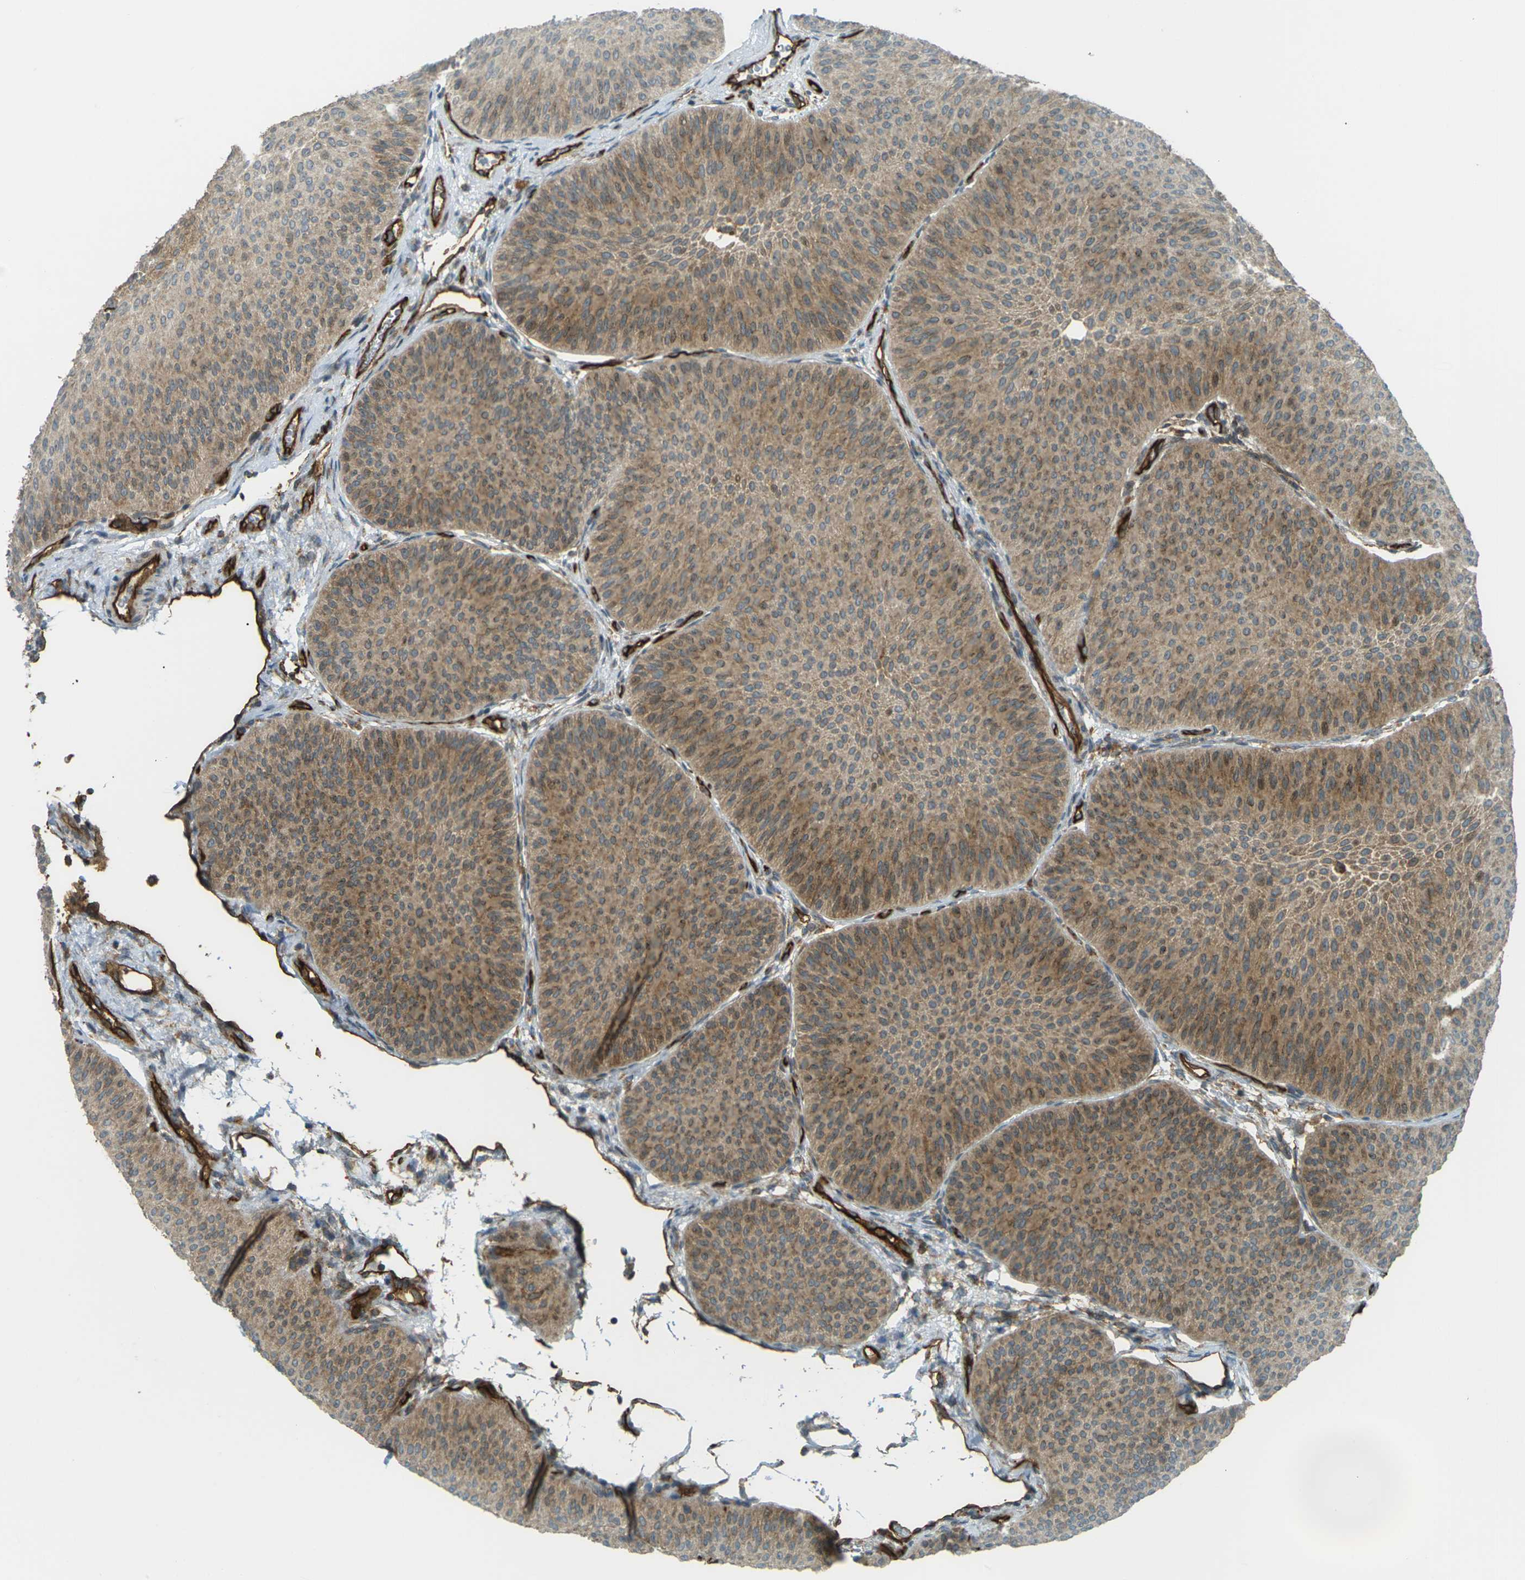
{"staining": {"intensity": "moderate", "quantity": ">75%", "location": "cytoplasmic/membranous"}, "tissue": "urothelial cancer", "cell_type": "Tumor cells", "image_type": "cancer", "snomed": [{"axis": "morphology", "description": "Urothelial carcinoma, Low grade"}, {"axis": "topography", "description": "Urinary bladder"}], "caption": "Urothelial carcinoma (low-grade) was stained to show a protein in brown. There is medium levels of moderate cytoplasmic/membranous expression in approximately >75% of tumor cells. (Stains: DAB (3,3'-diaminobenzidine) in brown, nuclei in blue, Microscopy: brightfield microscopy at high magnification).", "gene": "S1PR1", "patient": {"sex": "female", "age": 60}}